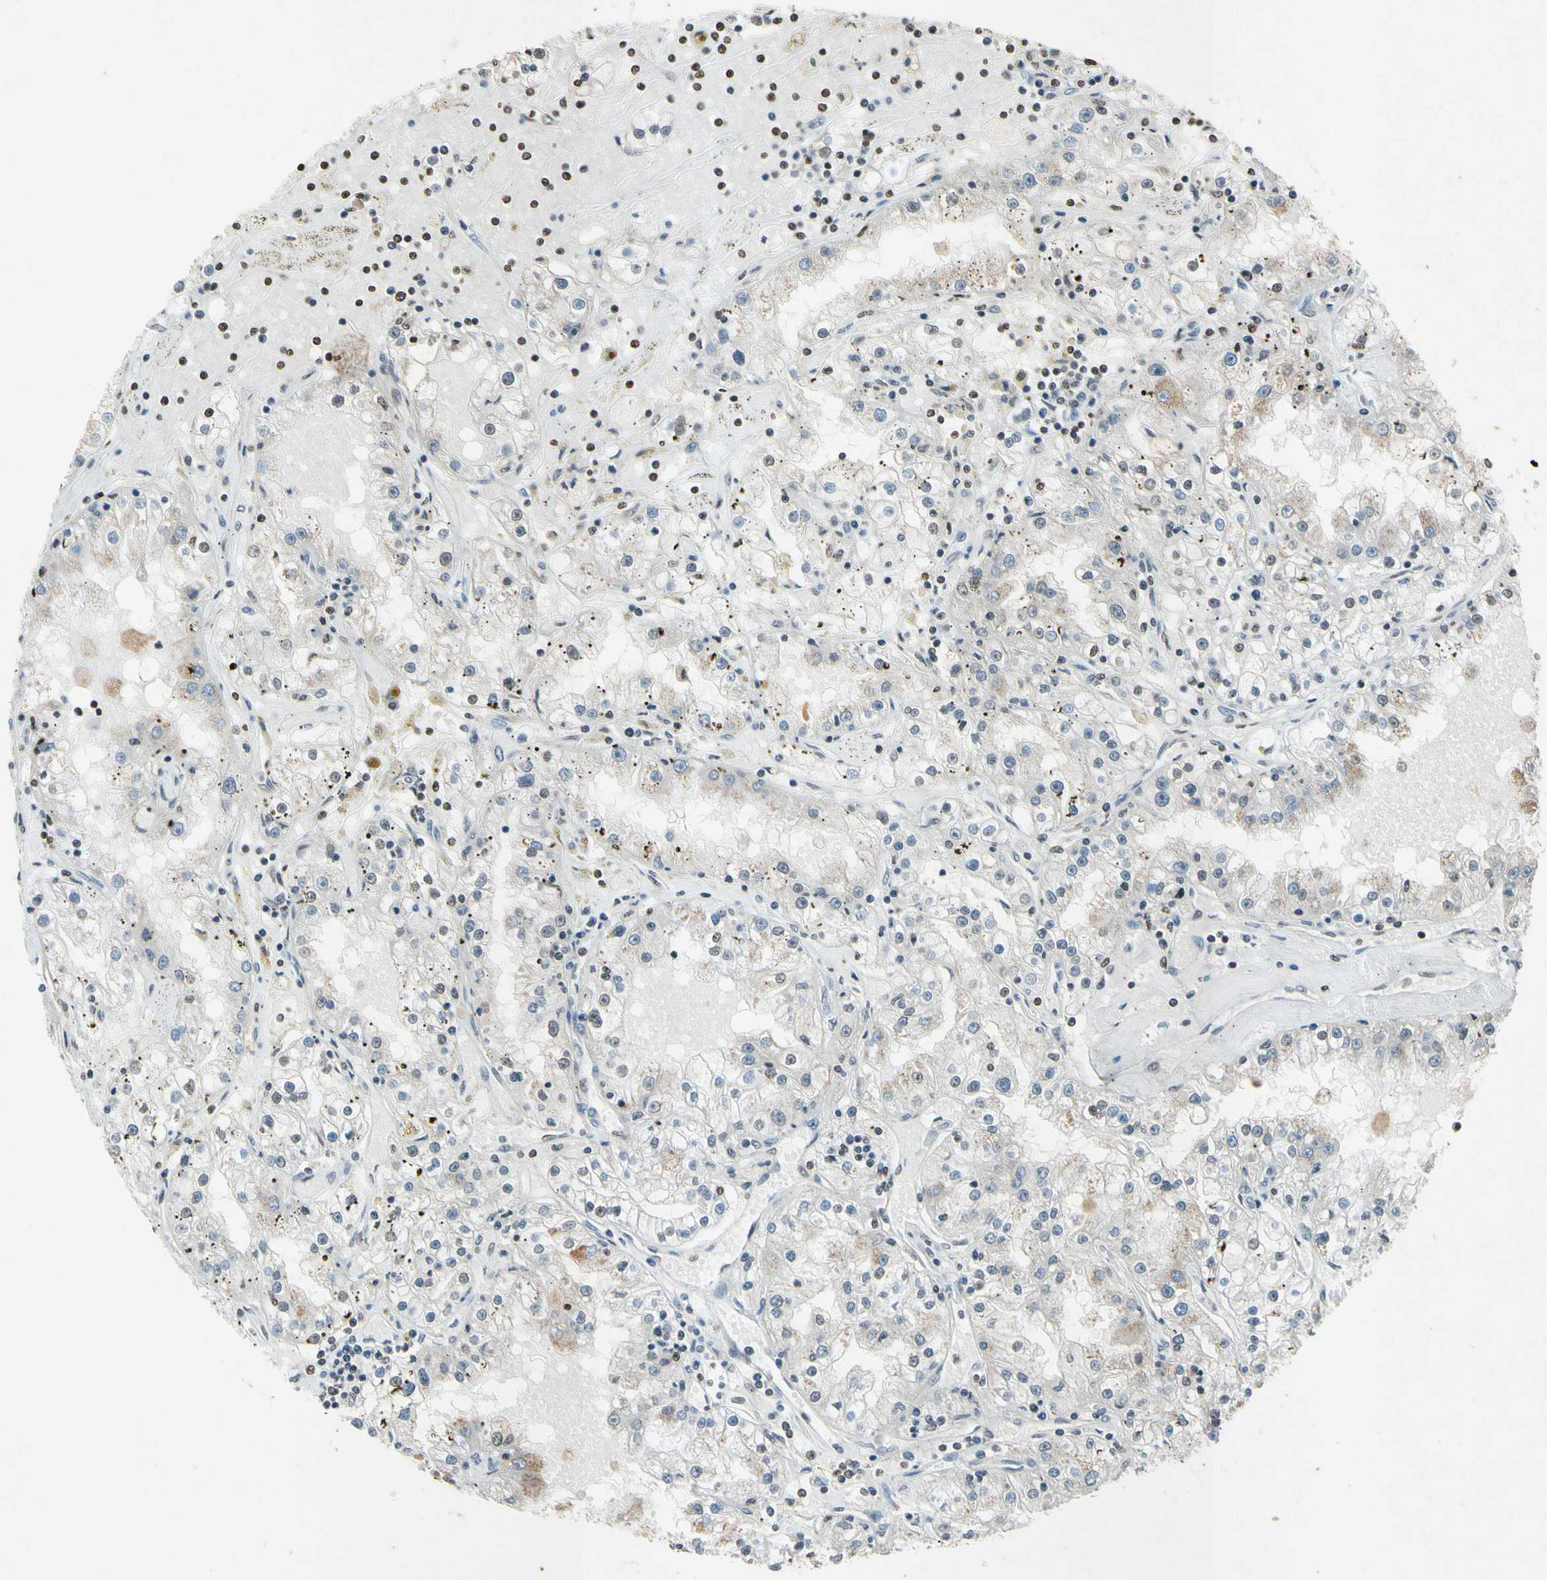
{"staining": {"intensity": "weak", "quantity": "25%-75%", "location": "cytoplasmic/membranous"}, "tissue": "renal cancer", "cell_type": "Tumor cells", "image_type": "cancer", "snomed": [{"axis": "morphology", "description": "Adenocarcinoma, NOS"}, {"axis": "topography", "description": "Kidney"}], "caption": "Renal adenocarcinoma stained with IHC exhibits weak cytoplasmic/membranous positivity in approximately 25%-75% of tumor cells. (DAB = brown stain, brightfield microscopy at high magnification).", "gene": "CLDN11", "patient": {"sex": "male", "age": 56}}